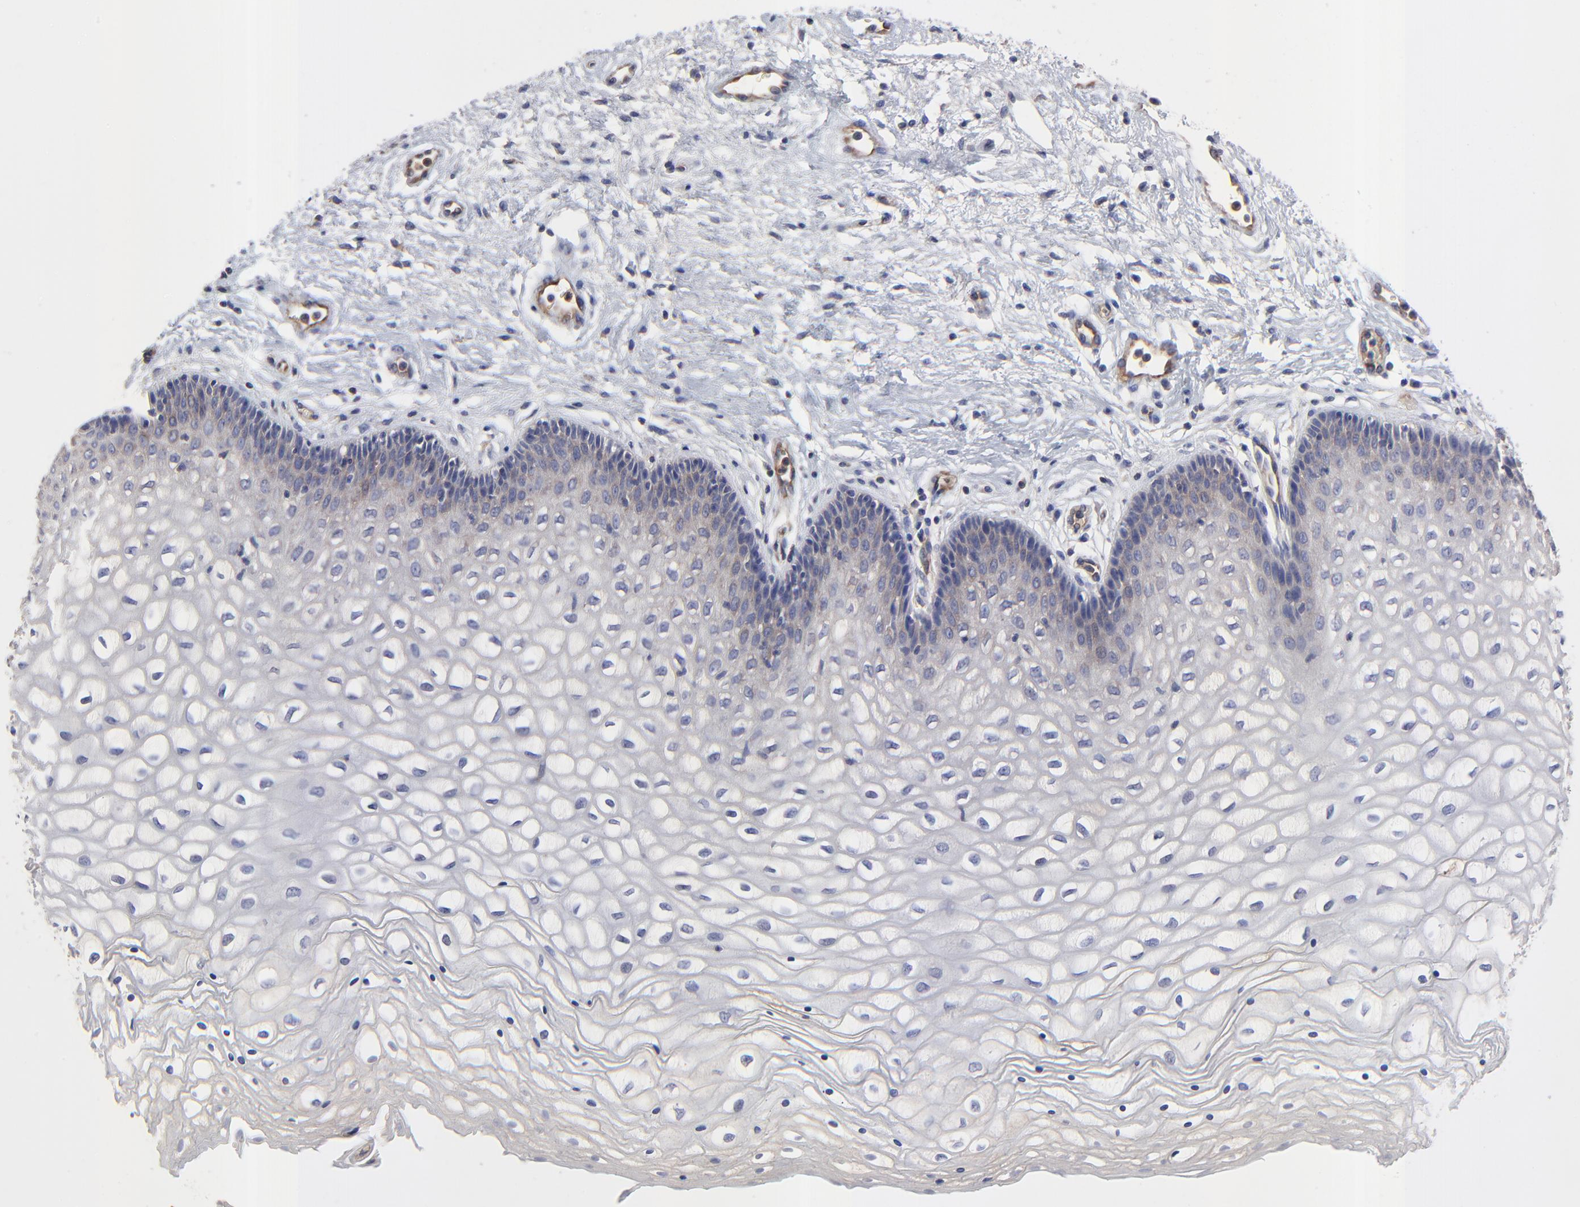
{"staining": {"intensity": "weak", "quantity": "<25%", "location": "cytoplasmic/membranous"}, "tissue": "vagina", "cell_type": "Squamous epithelial cells", "image_type": "normal", "snomed": [{"axis": "morphology", "description": "Normal tissue, NOS"}, {"axis": "topography", "description": "Vagina"}], "caption": "The immunohistochemistry (IHC) micrograph has no significant staining in squamous epithelial cells of vagina. The staining was performed using DAB to visualize the protein expression in brown, while the nuclei were stained in blue with hematoxylin (Magnification: 20x).", "gene": "SULF2", "patient": {"sex": "female", "age": 34}}